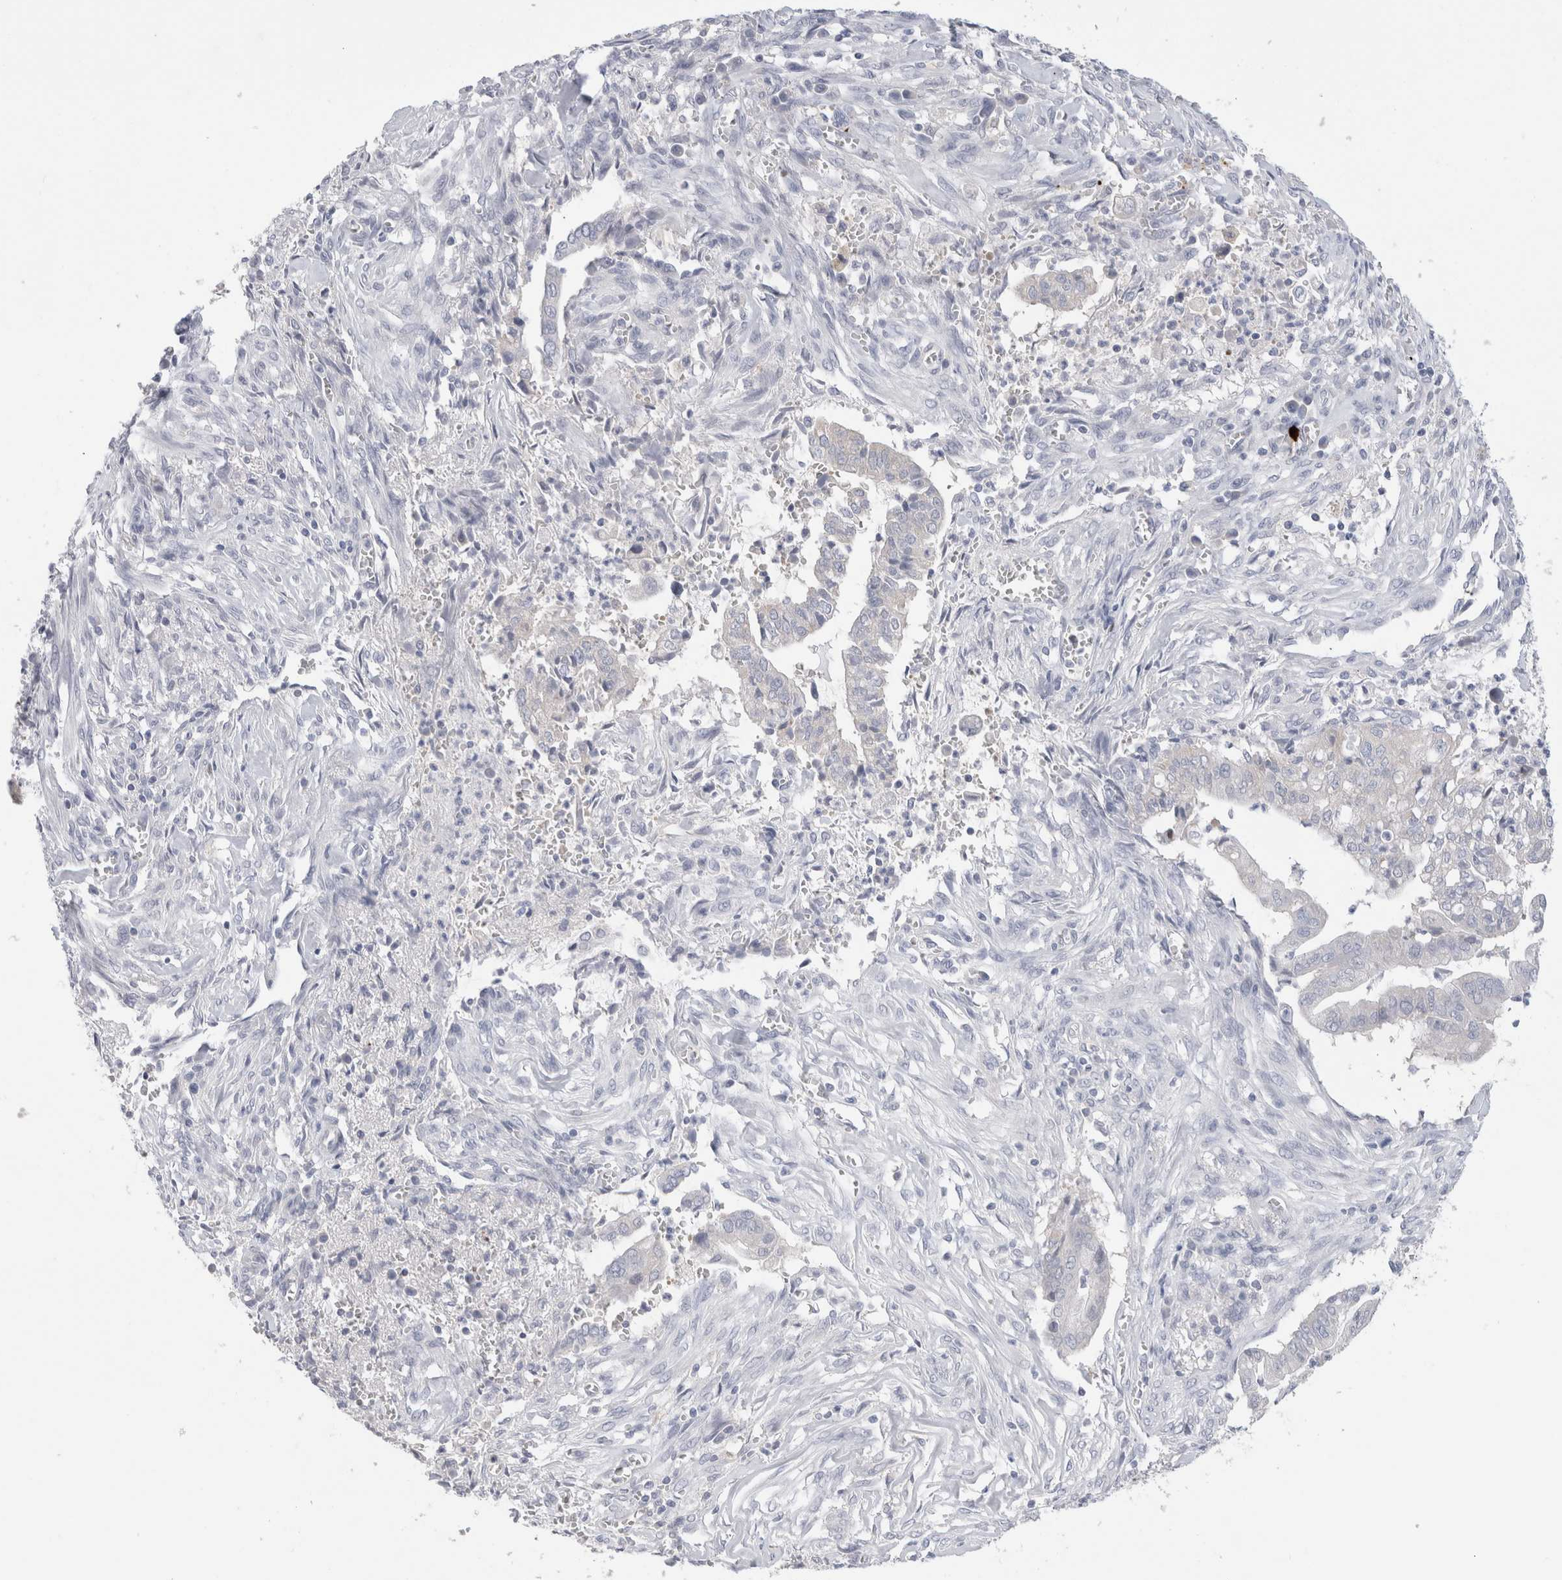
{"staining": {"intensity": "negative", "quantity": "none", "location": "none"}, "tissue": "cervical cancer", "cell_type": "Tumor cells", "image_type": "cancer", "snomed": [{"axis": "morphology", "description": "Adenocarcinoma, NOS"}, {"axis": "topography", "description": "Cervix"}], "caption": "The photomicrograph demonstrates no significant expression in tumor cells of cervical adenocarcinoma.", "gene": "NDOR1", "patient": {"sex": "female", "age": 44}}